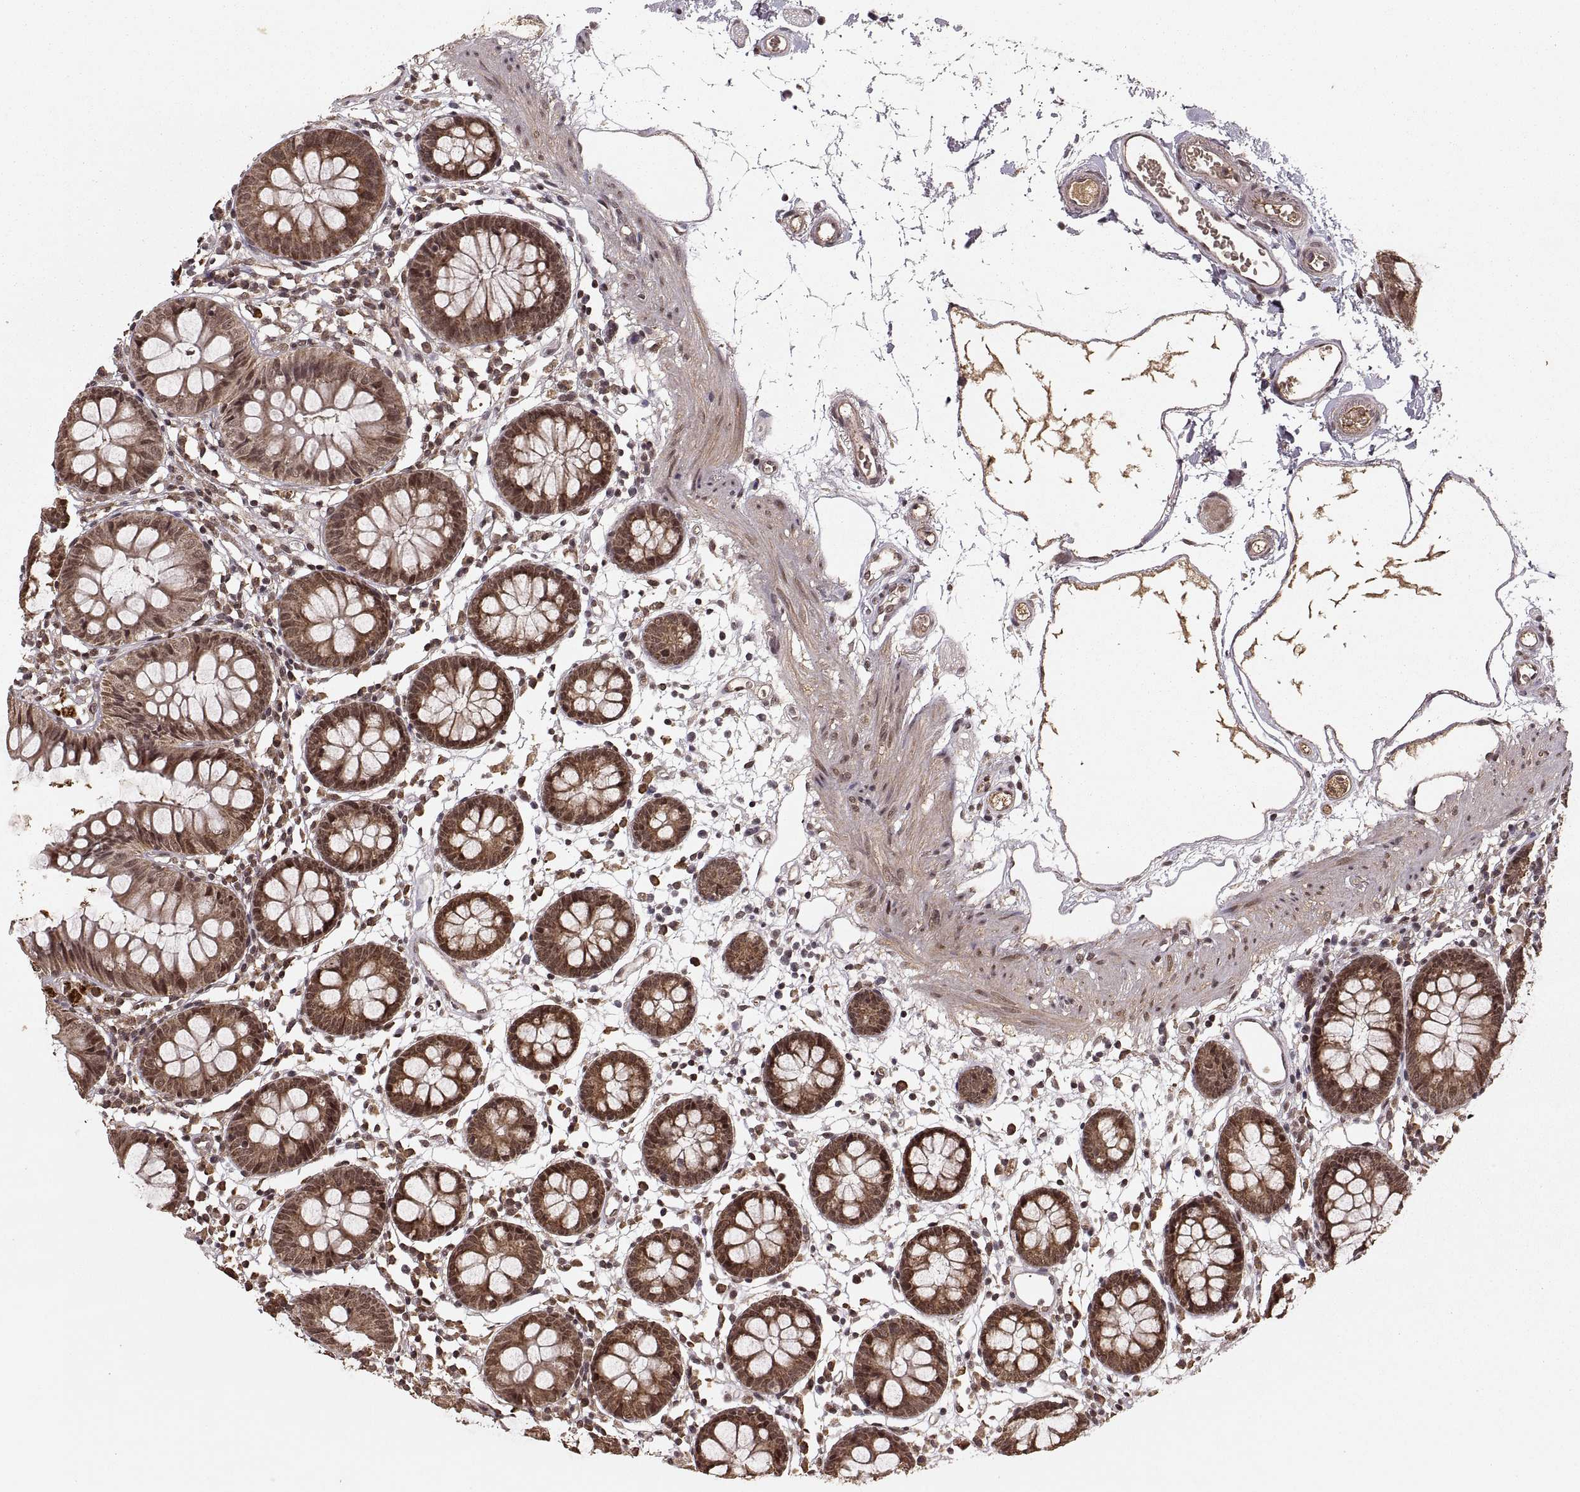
{"staining": {"intensity": "weak", "quantity": "25%-75%", "location": "cytoplasmic/membranous"}, "tissue": "colon", "cell_type": "Endothelial cells", "image_type": "normal", "snomed": [{"axis": "morphology", "description": "Normal tissue, NOS"}, {"axis": "topography", "description": "Colon"}], "caption": "This image demonstrates immunohistochemistry staining of benign colon, with low weak cytoplasmic/membranous staining in about 25%-75% of endothelial cells.", "gene": "RFT1", "patient": {"sex": "female", "age": 84}}